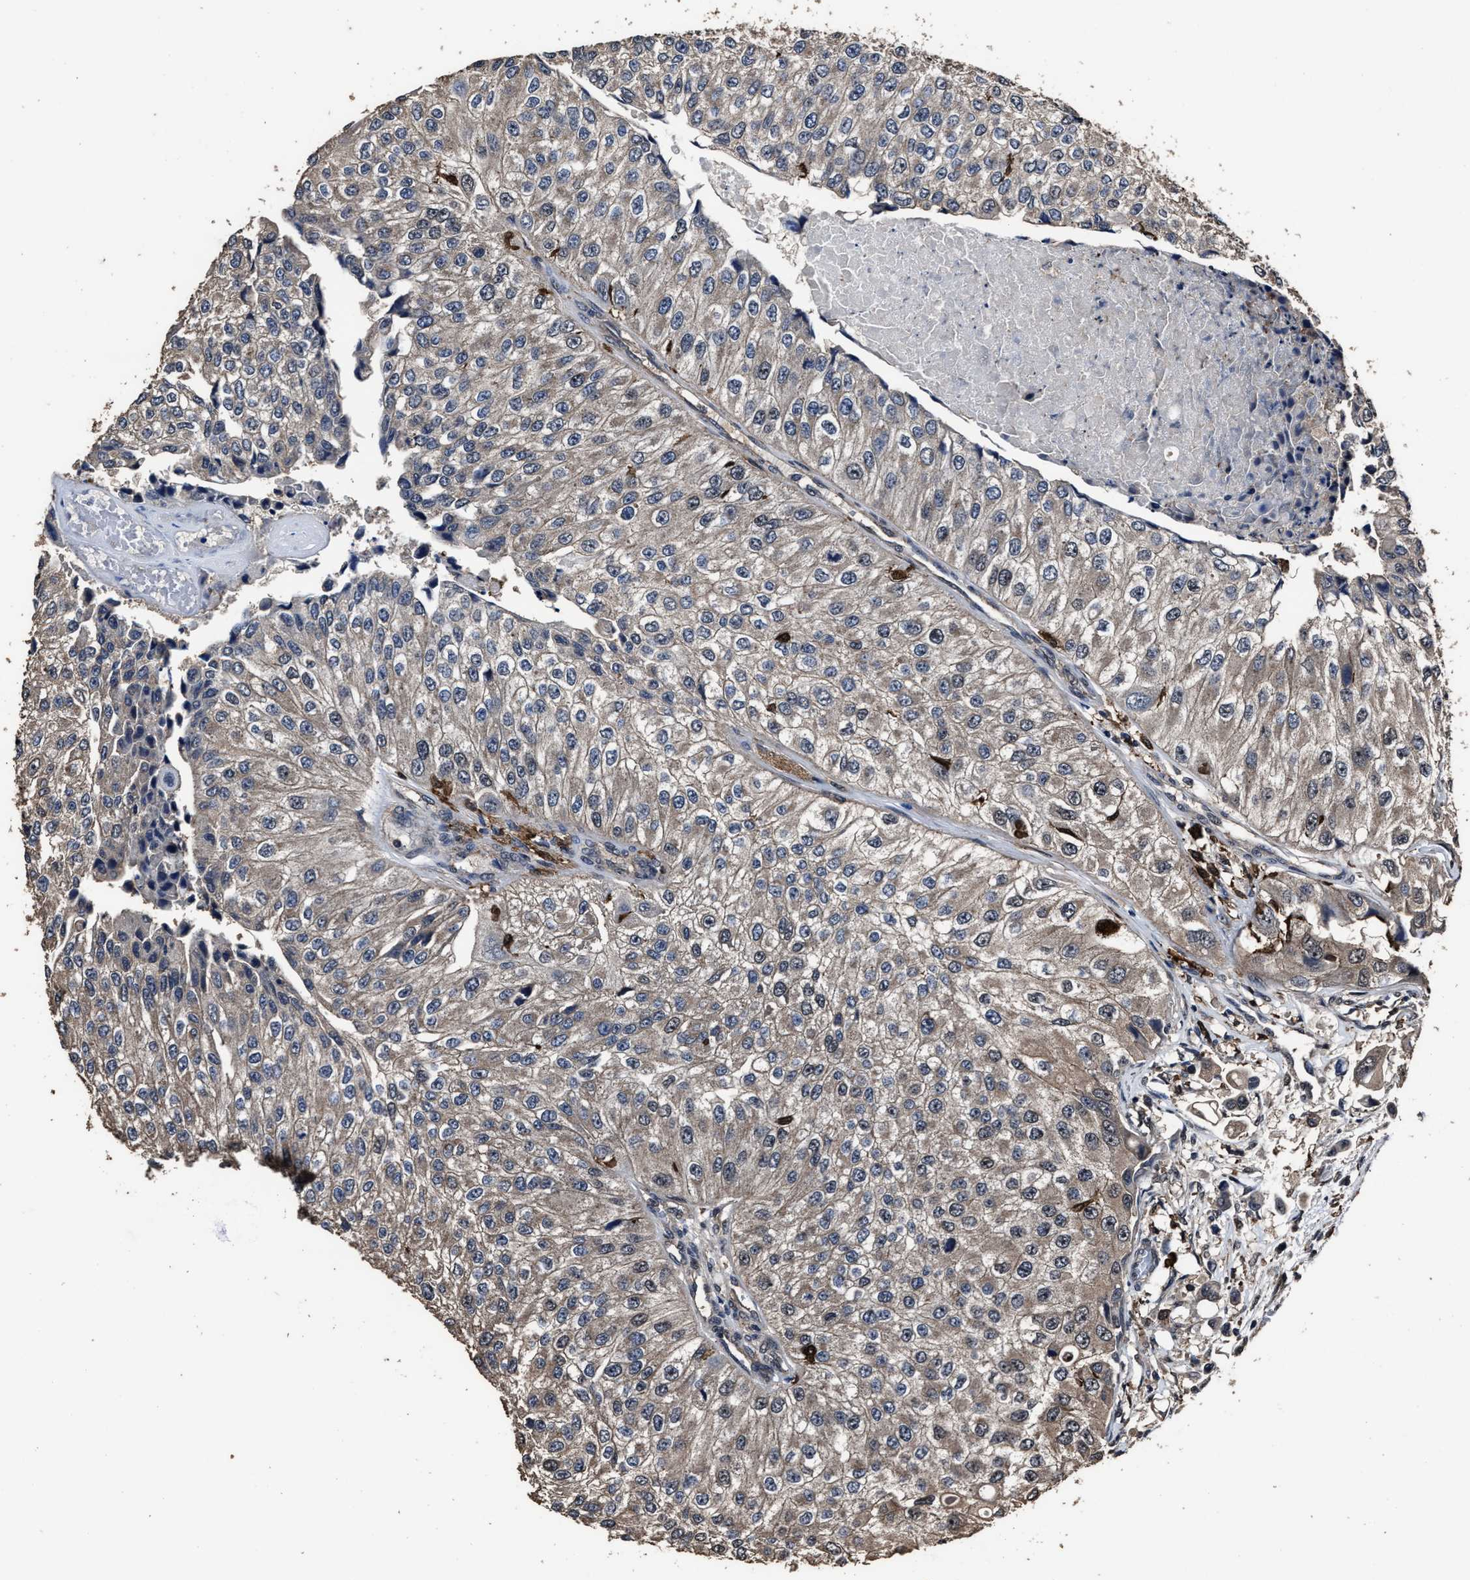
{"staining": {"intensity": "weak", "quantity": ">75%", "location": "cytoplasmic/membranous"}, "tissue": "urothelial cancer", "cell_type": "Tumor cells", "image_type": "cancer", "snomed": [{"axis": "morphology", "description": "Urothelial carcinoma, High grade"}, {"axis": "topography", "description": "Kidney"}, {"axis": "topography", "description": "Urinary bladder"}], "caption": "The histopathology image exhibits a brown stain indicating the presence of a protein in the cytoplasmic/membranous of tumor cells in urothelial carcinoma (high-grade). The protein of interest is stained brown, and the nuclei are stained in blue (DAB (3,3'-diaminobenzidine) IHC with brightfield microscopy, high magnification).", "gene": "RSBN1L", "patient": {"sex": "male", "age": 77}}